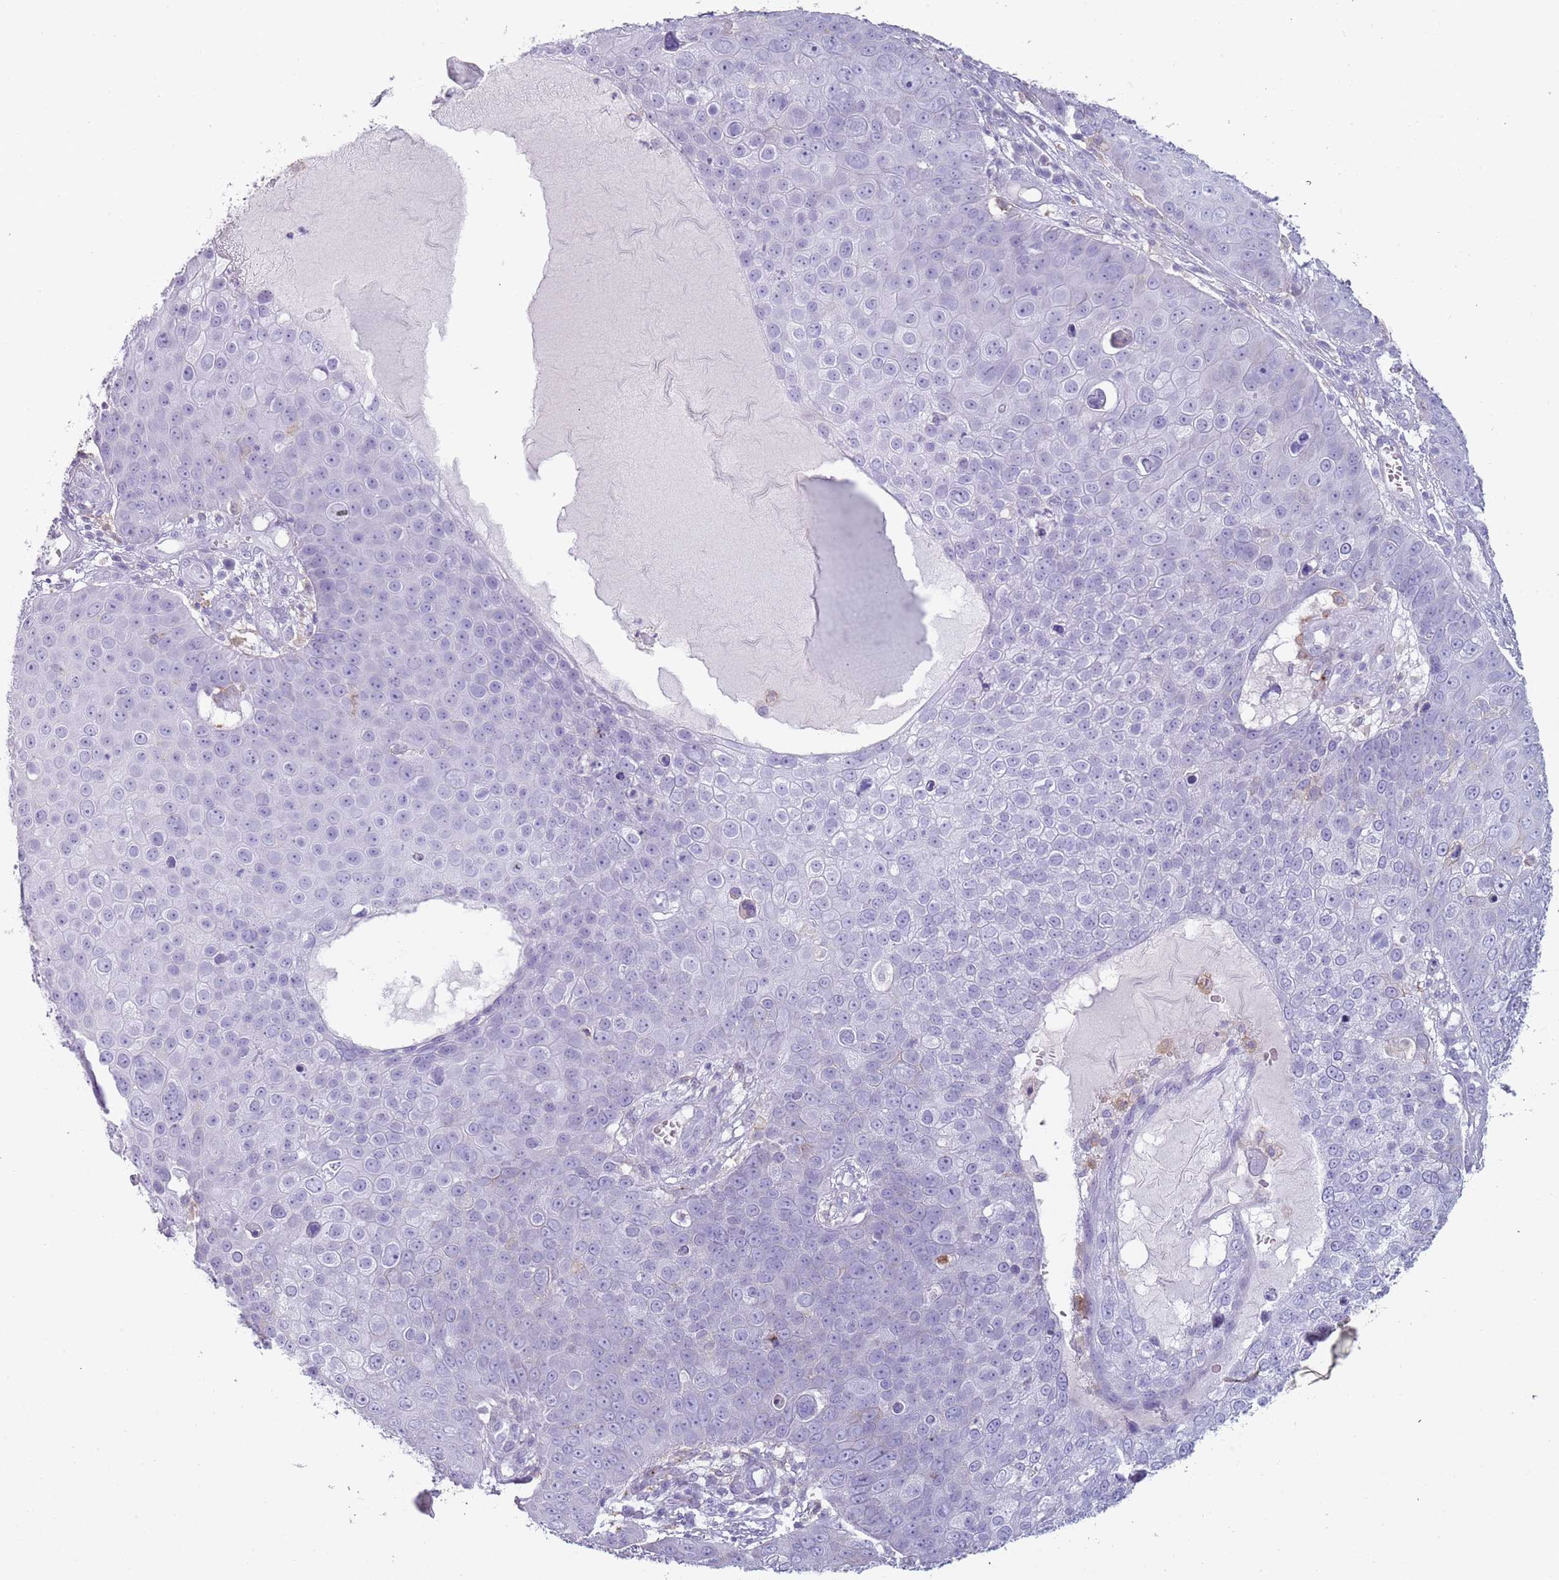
{"staining": {"intensity": "negative", "quantity": "none", "location": "none"}, "tissue": "skin cancer", "cell_type": "Tumor cells", "image_type": "cancer", "snomed": [{"axis": "morphology", "description": "Squamous cell carcinoma, NOS"}, {"axis": "topography", "description": "Skin"}], "caption": "A histopathology image of human skin squamous cell carcinoma is negative for staining in tumor cells.", "gene": "COLEC12", "patient": {"sex": "male", "age": 71}}